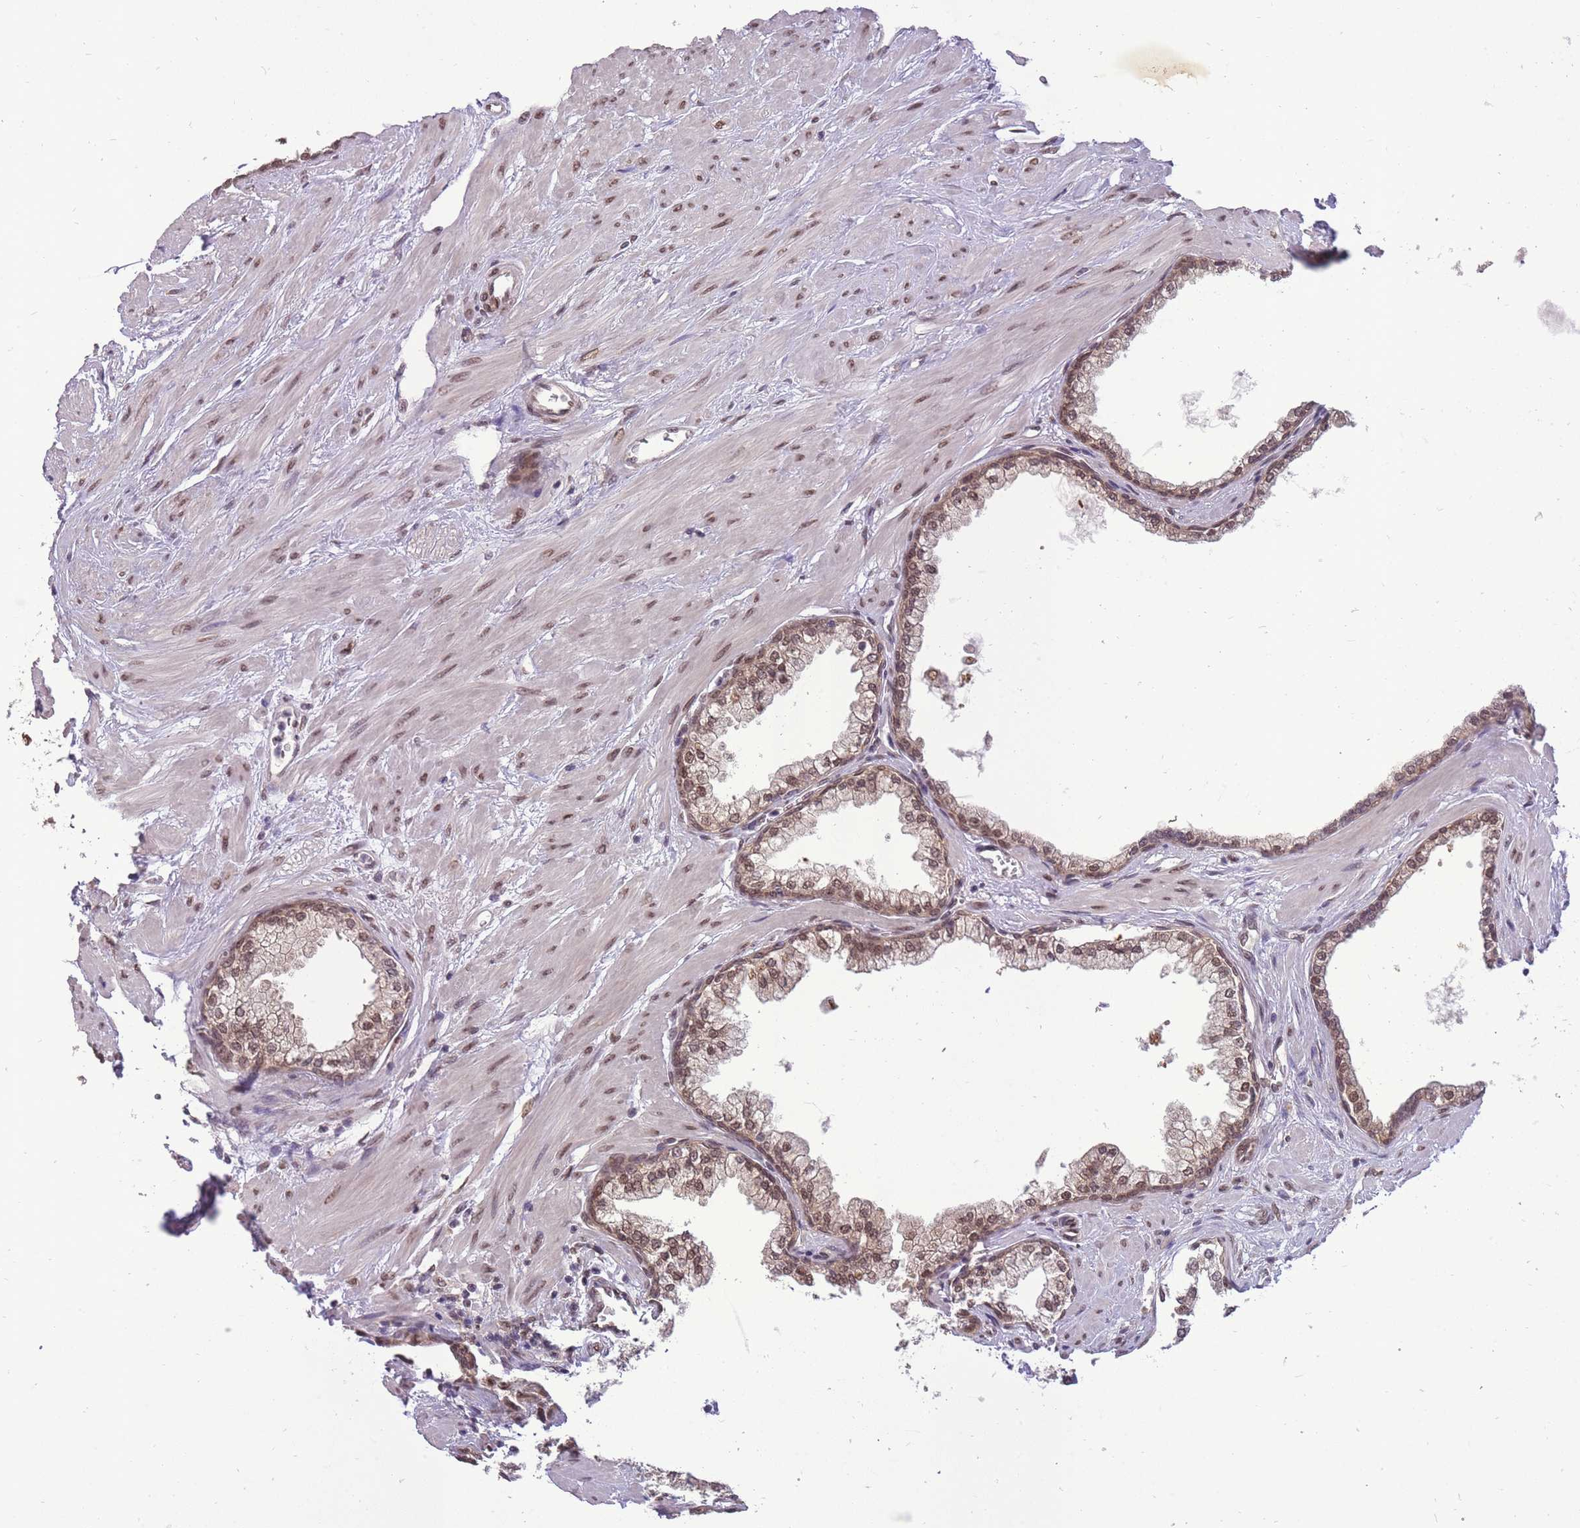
{"staining": {"intensity": "weak", "quantity": ">75%", "location": "nuclear"}, "tissue": "prostate", "cell_type": "Glandular cells", "image_type": "normal", "snomed": [{"axis": "morphology", "description": "Normal tissue, NOS"}, {"axis": "topography", "description": "Prostate"}], "caption": "This histopathology image shows normal prostate stained with immunohistochemistry to label a protein in brown. The nuclear of glandular cells show weak positivity for the protein. Nuclei are counter-stained blue.", "gene": "CDIP1", "patient": {"sex": "male", "age": 57}}